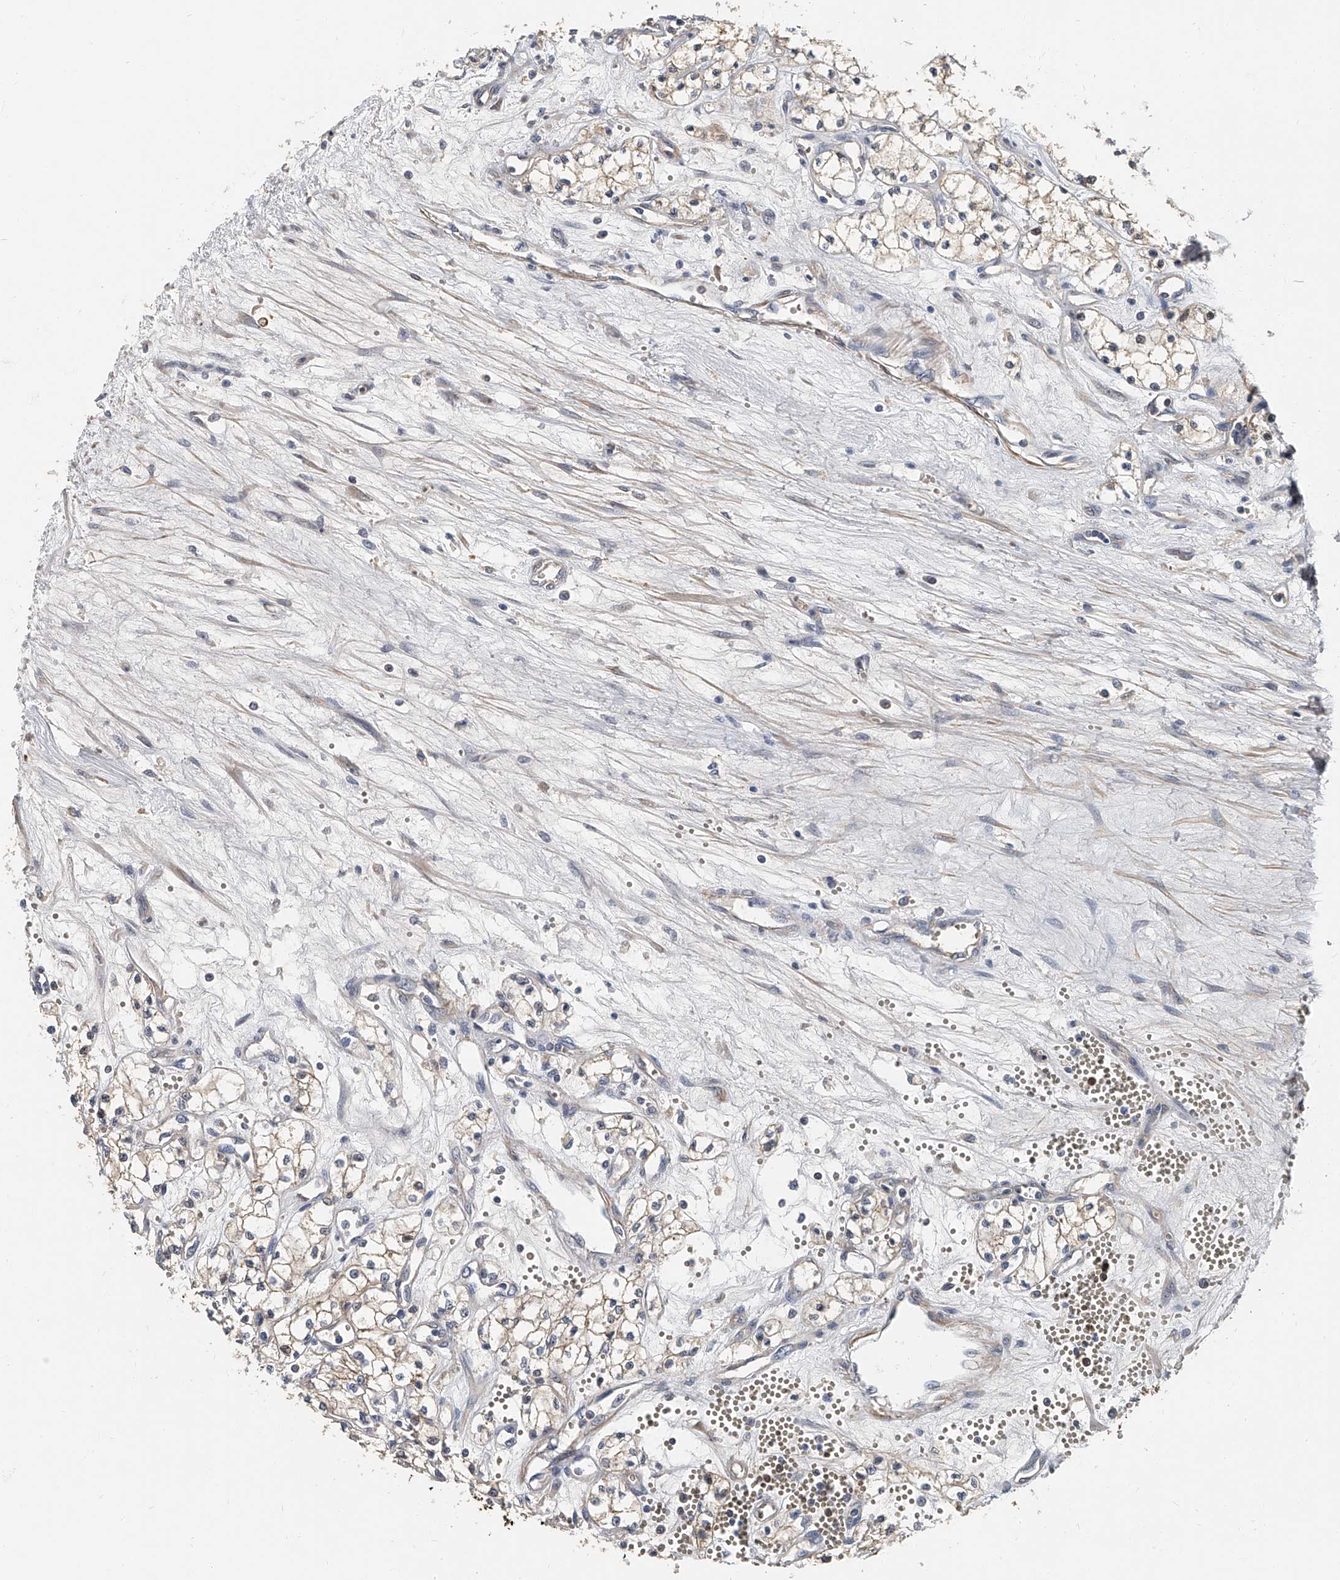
{"staining": {"intensity": "weak", "quantity": ">75%", "location": "cytoplasmic/membranous"}, "tissue": "renal cancer", "cell_type": "Tumor cells", "image_type": "cancer", "snomed": [{"axis": "morphology", "description": "Adenocarcinoma, NOS"}, {"axis": "topography", "description": "Kidney"}], "caption": "High-power microscopy captured an immunohistochemistry histopathology image of renal adenocarcinoma, revealing weak cytoplasmic/membranous positivity in about >75% of tumor cells.", "gene": "CD200", "patient": {"sex": "male", "age": 59}}